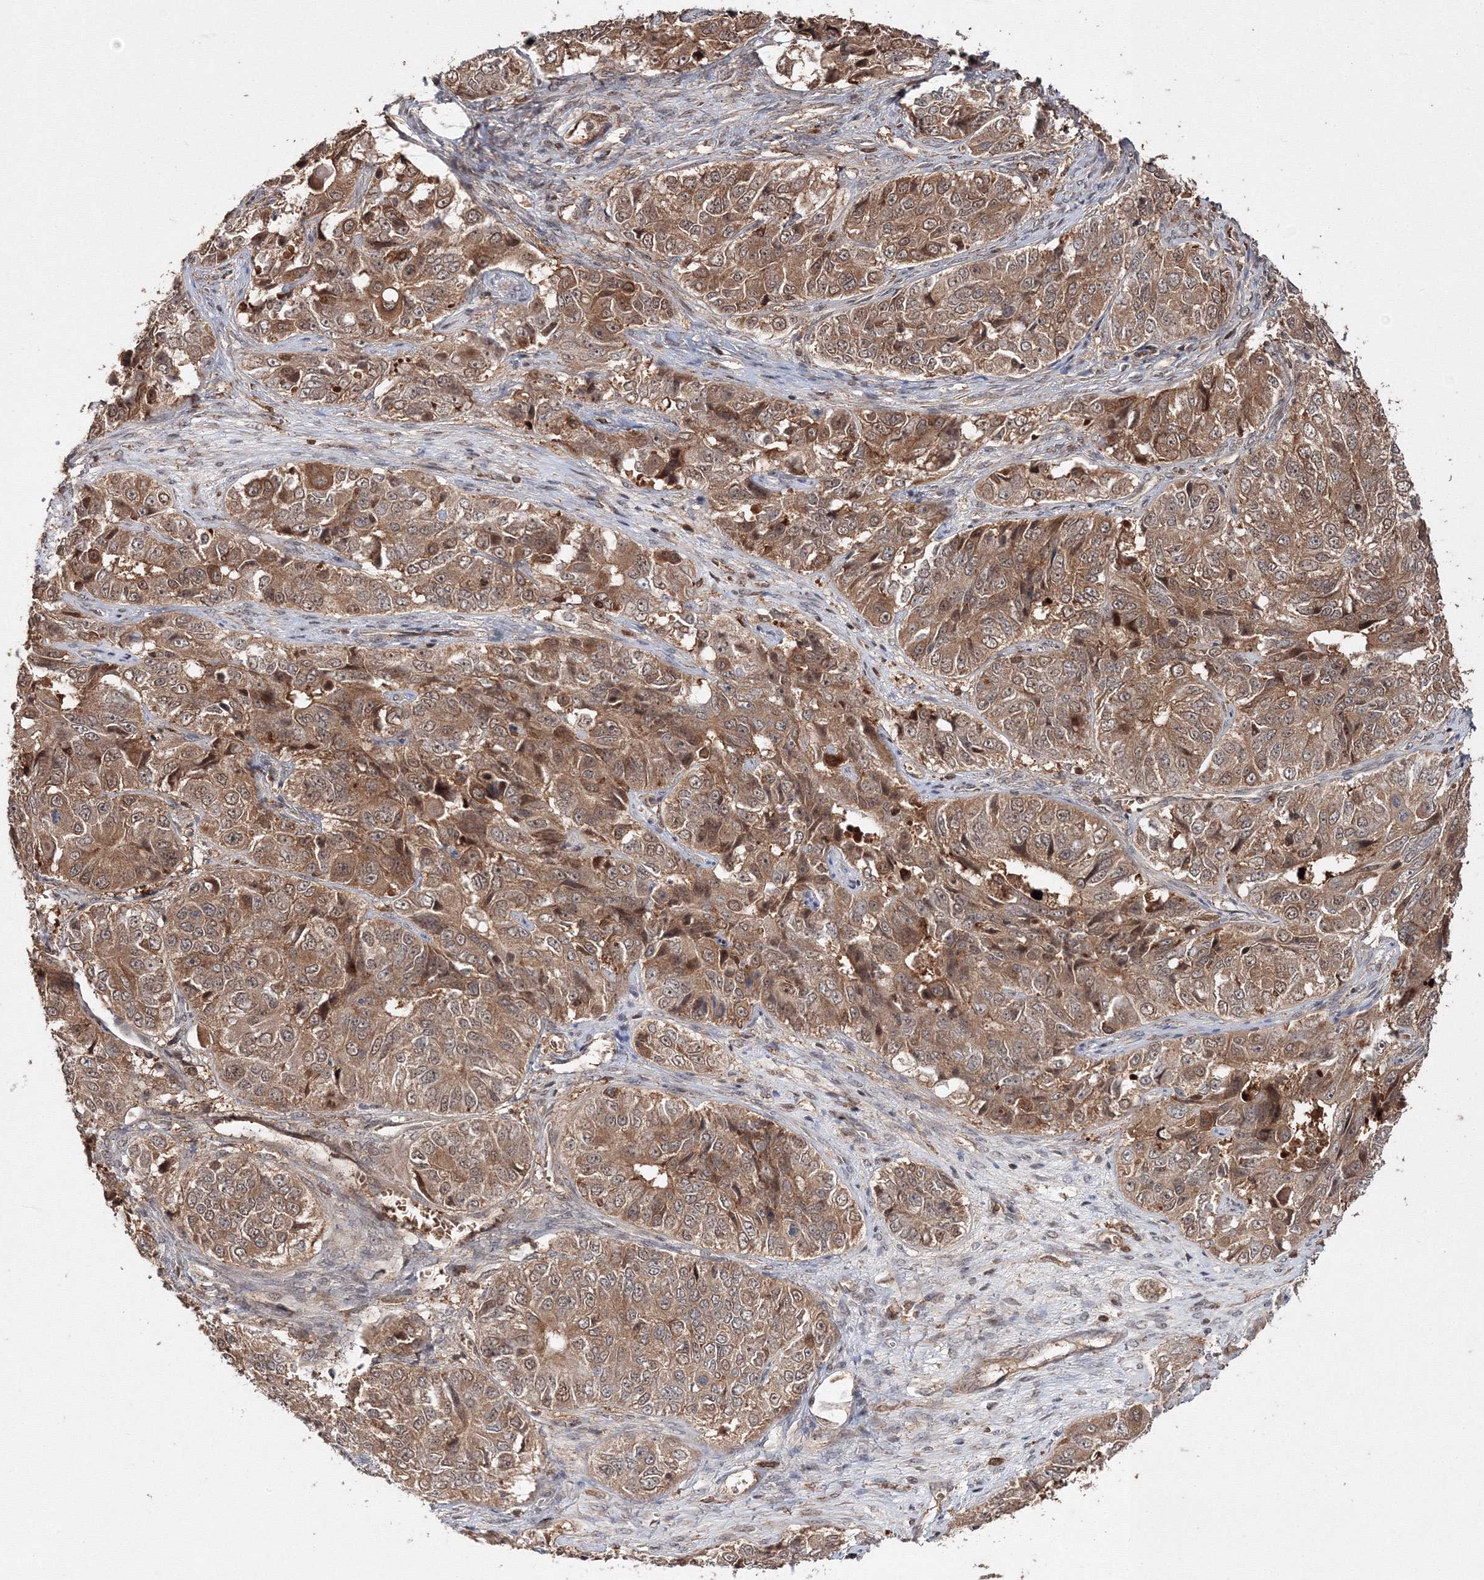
{"staining": {"intensity": "moderate", "quantity": ">75%", "location": "cytoplasmic/membranous"}, "tissue": "ovarian cancer", "cell_type": "Tumor cells", "image_type": "cancer", "snomed": [{"axis": "morphology", "description": "Carcinoma, endometroid"}, {"axis": "topography", "description": "Ovary"}], "caption": "Brown immunohistochemical staining in human endometroid carcinoma (ovarian) exhibits moderate cytoplasmic/membranous expression in approximately >75% of tumor cells. (DAB (3,3'-diaminobenzidine) IHC with brightfield microscopy, high magnification).", "gene": "DDO", "patient": {"sex": "female", "age": 51}}